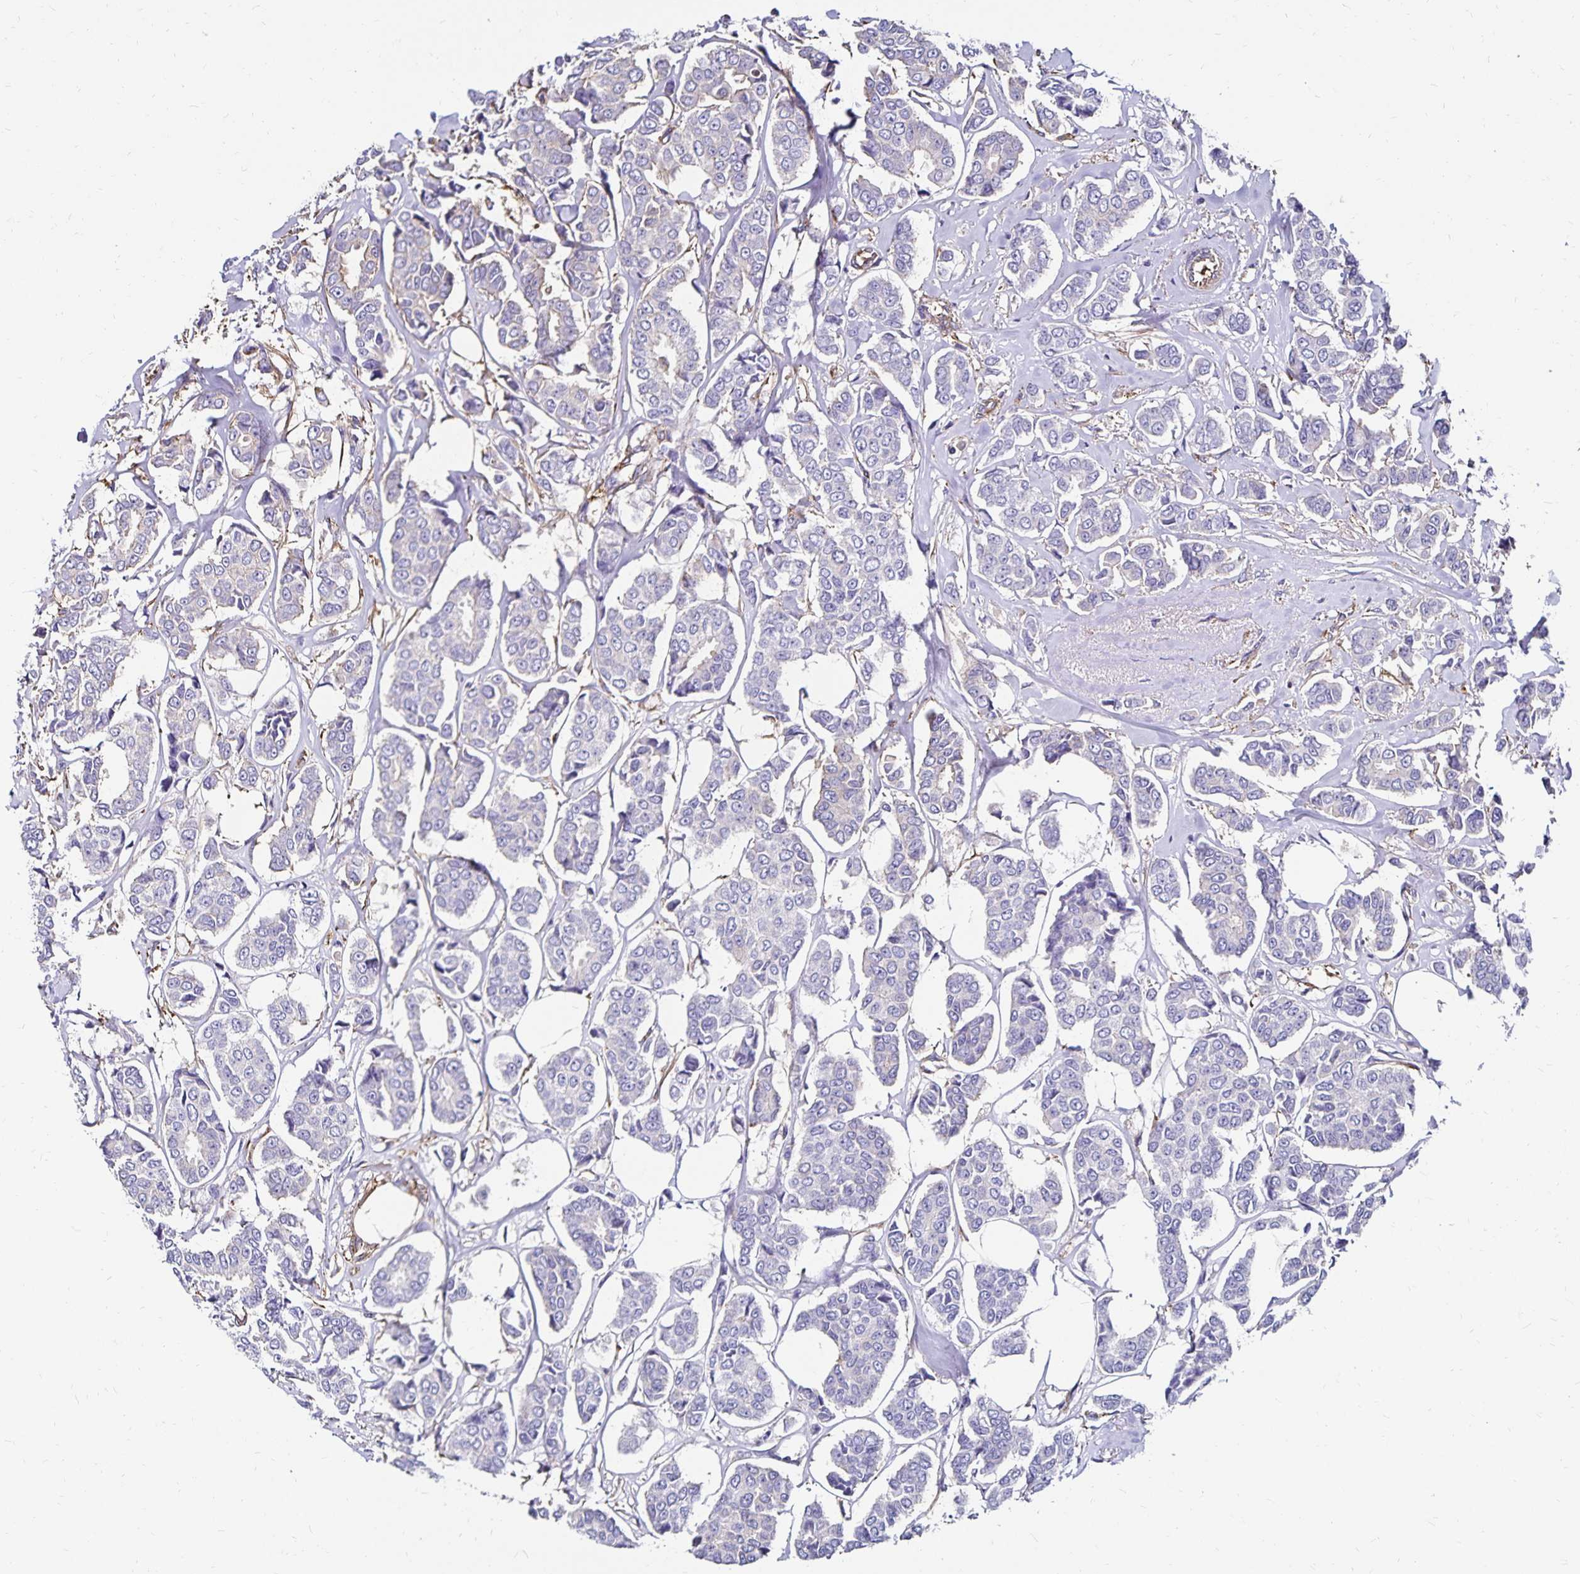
{"staining": {"intensity": "negative", "quantity": "none", "location": "none"}, "tissue": "breast cancer", "cell_type": "Tumor cells", "image_type": "cancer", "snomed": [{"axis": "morphology", "description": "Duct carcinoma"}, {"axis": "topography", "description": "Breast"}], "caption": "A micrograph of infiltrating ductal carcinoma (breast) stained for a protein exhibits no brown staining in tumor cells.", "gene": "RPRML", "patient": {"sex": "female", "age": 94}}